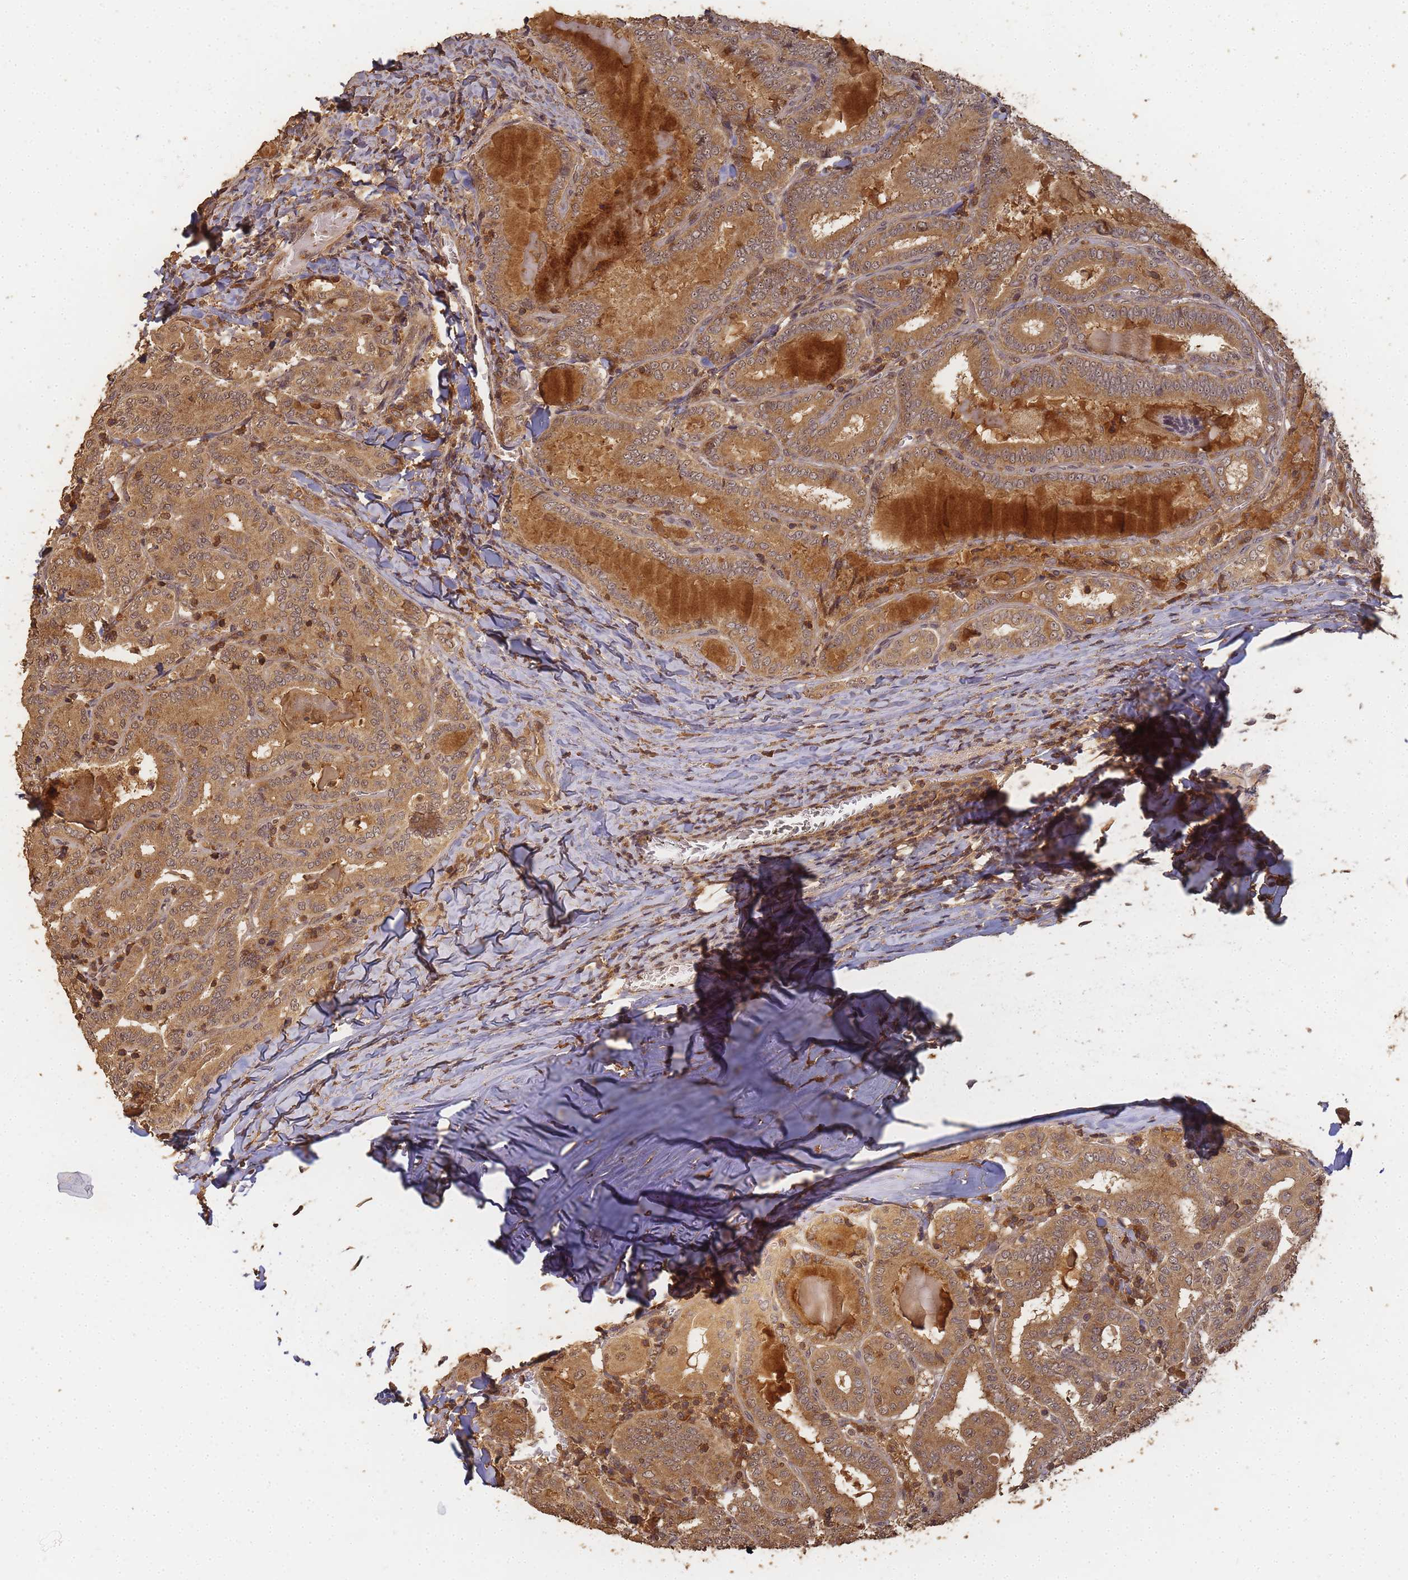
{"staining": {"intensity": "moderate", "quantity": ">75%", "location": "cytoplasmic/membranous,nuclear"}, "tissue": "thyroid cancer", "cell_type": "Tumor cells", "image_type": "cancer", "snomed": [{"axis": "morphology", "description": "Papillary adenocarcinoma, NOS"}, {"axis": "topography", "description": "Thyroid gland"}], "caption": "About >75% of tumor cells in thyroid cancer show moderate cytoplasmic/membranous and nuclear protein positivity as visualized by brown immunohistochemical staining.", "gene": "ALKBH1", "patient": {"sex": "female", "age": 72}}